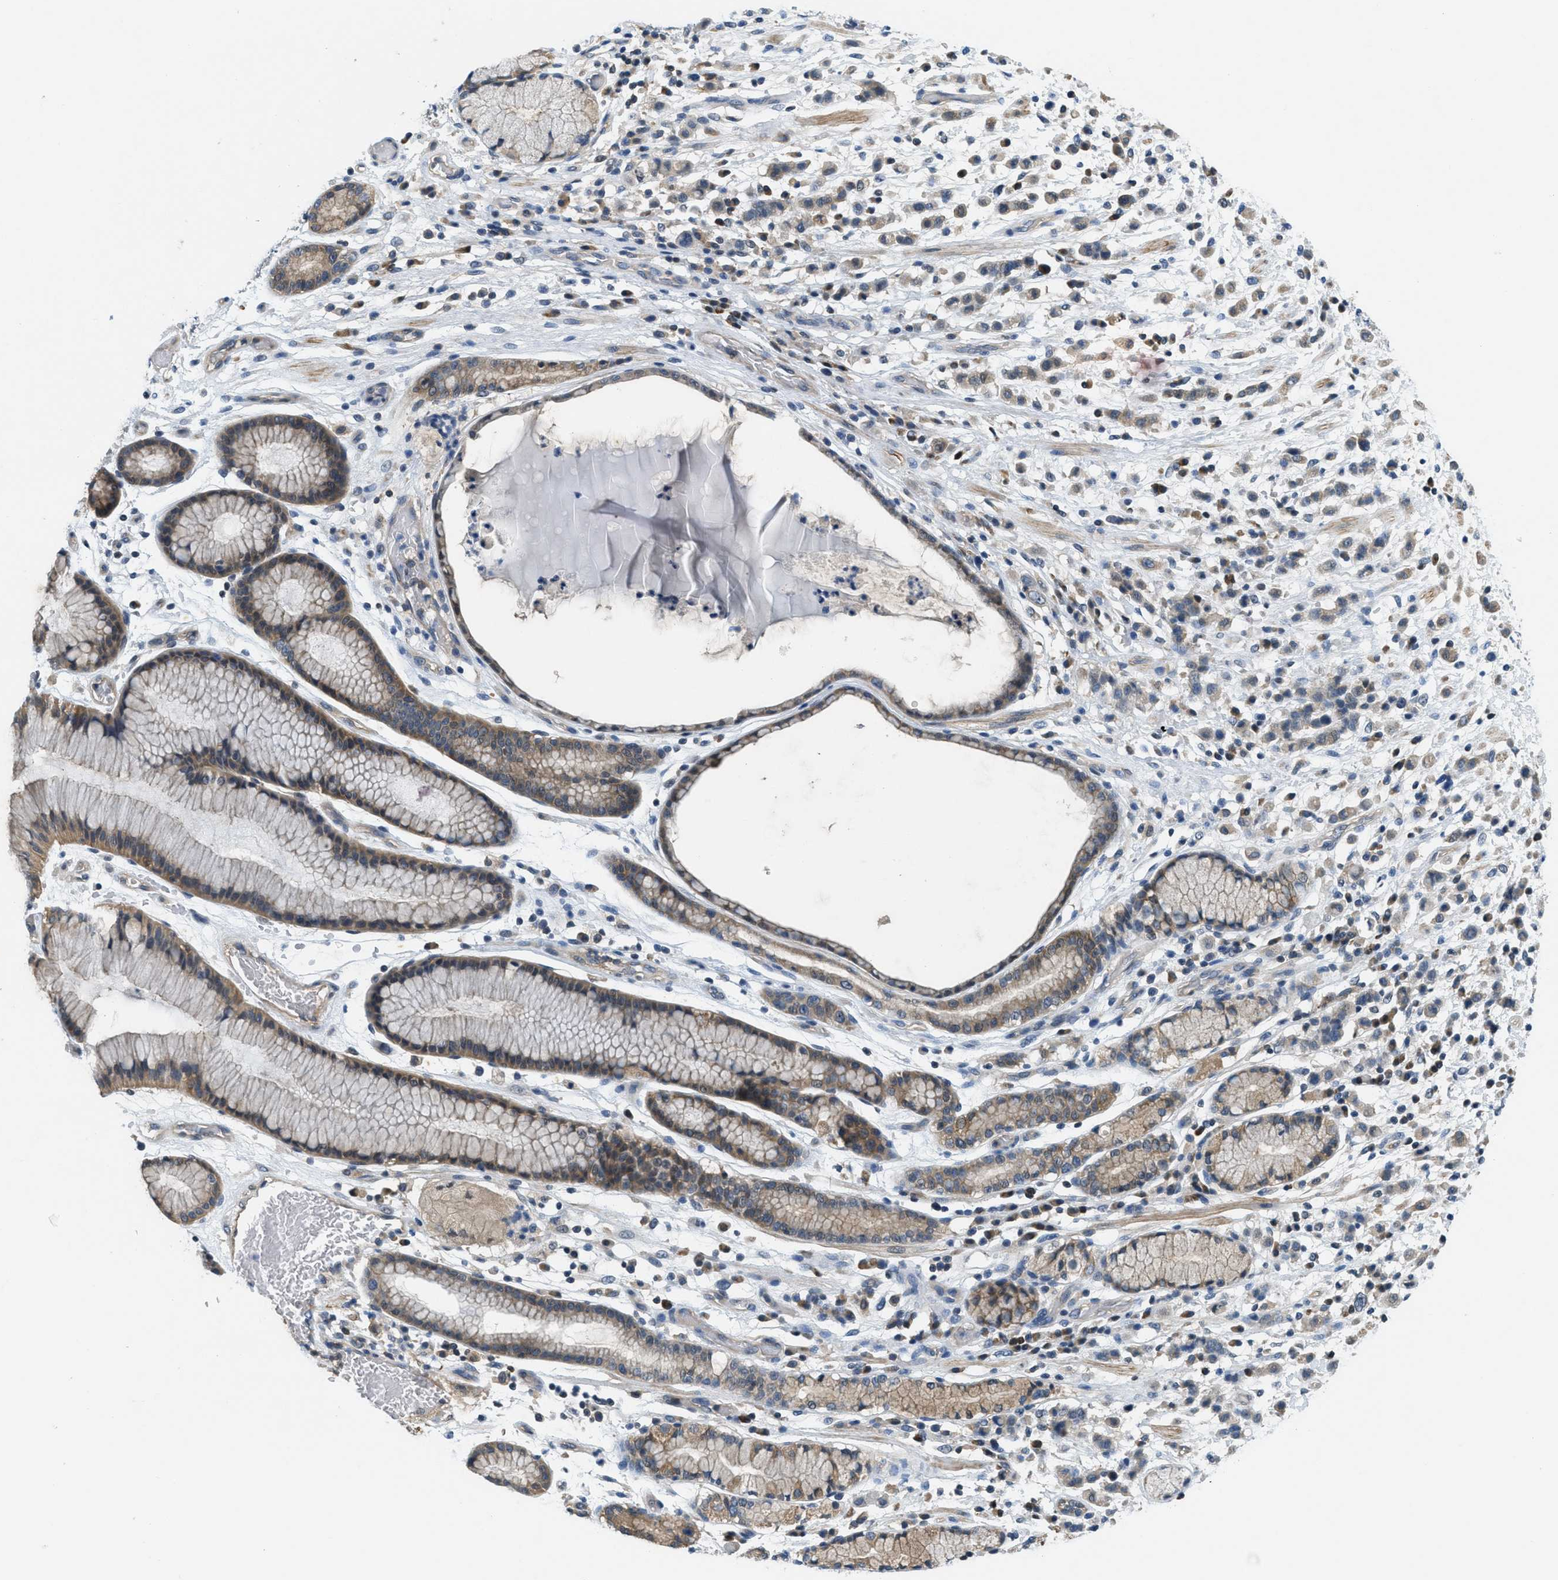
{"staining": {"intensity": "moderate", "quantity": "25%-75%", "location": "cytoplasmic/membranous"}, "tissue": "stomach cancer", "cell_type": "Tumor cells", "image_type": "cancer", "snomed": [{"axis": "morphology", "description": "Adenocarcinoma, NOS"}, {"axis": "topography", "description": "Stomach, lower"}], "caption": "This micrograph shows immunohistochemistry staining of human stomach cancer (adenocarcinoma), with medium moderate cytoplasmic/membranous positivity in approximately 25%-75% of tumor cells.", "gene": "PIP5K1C", "patient": {"sex": "male", "age": 88}}